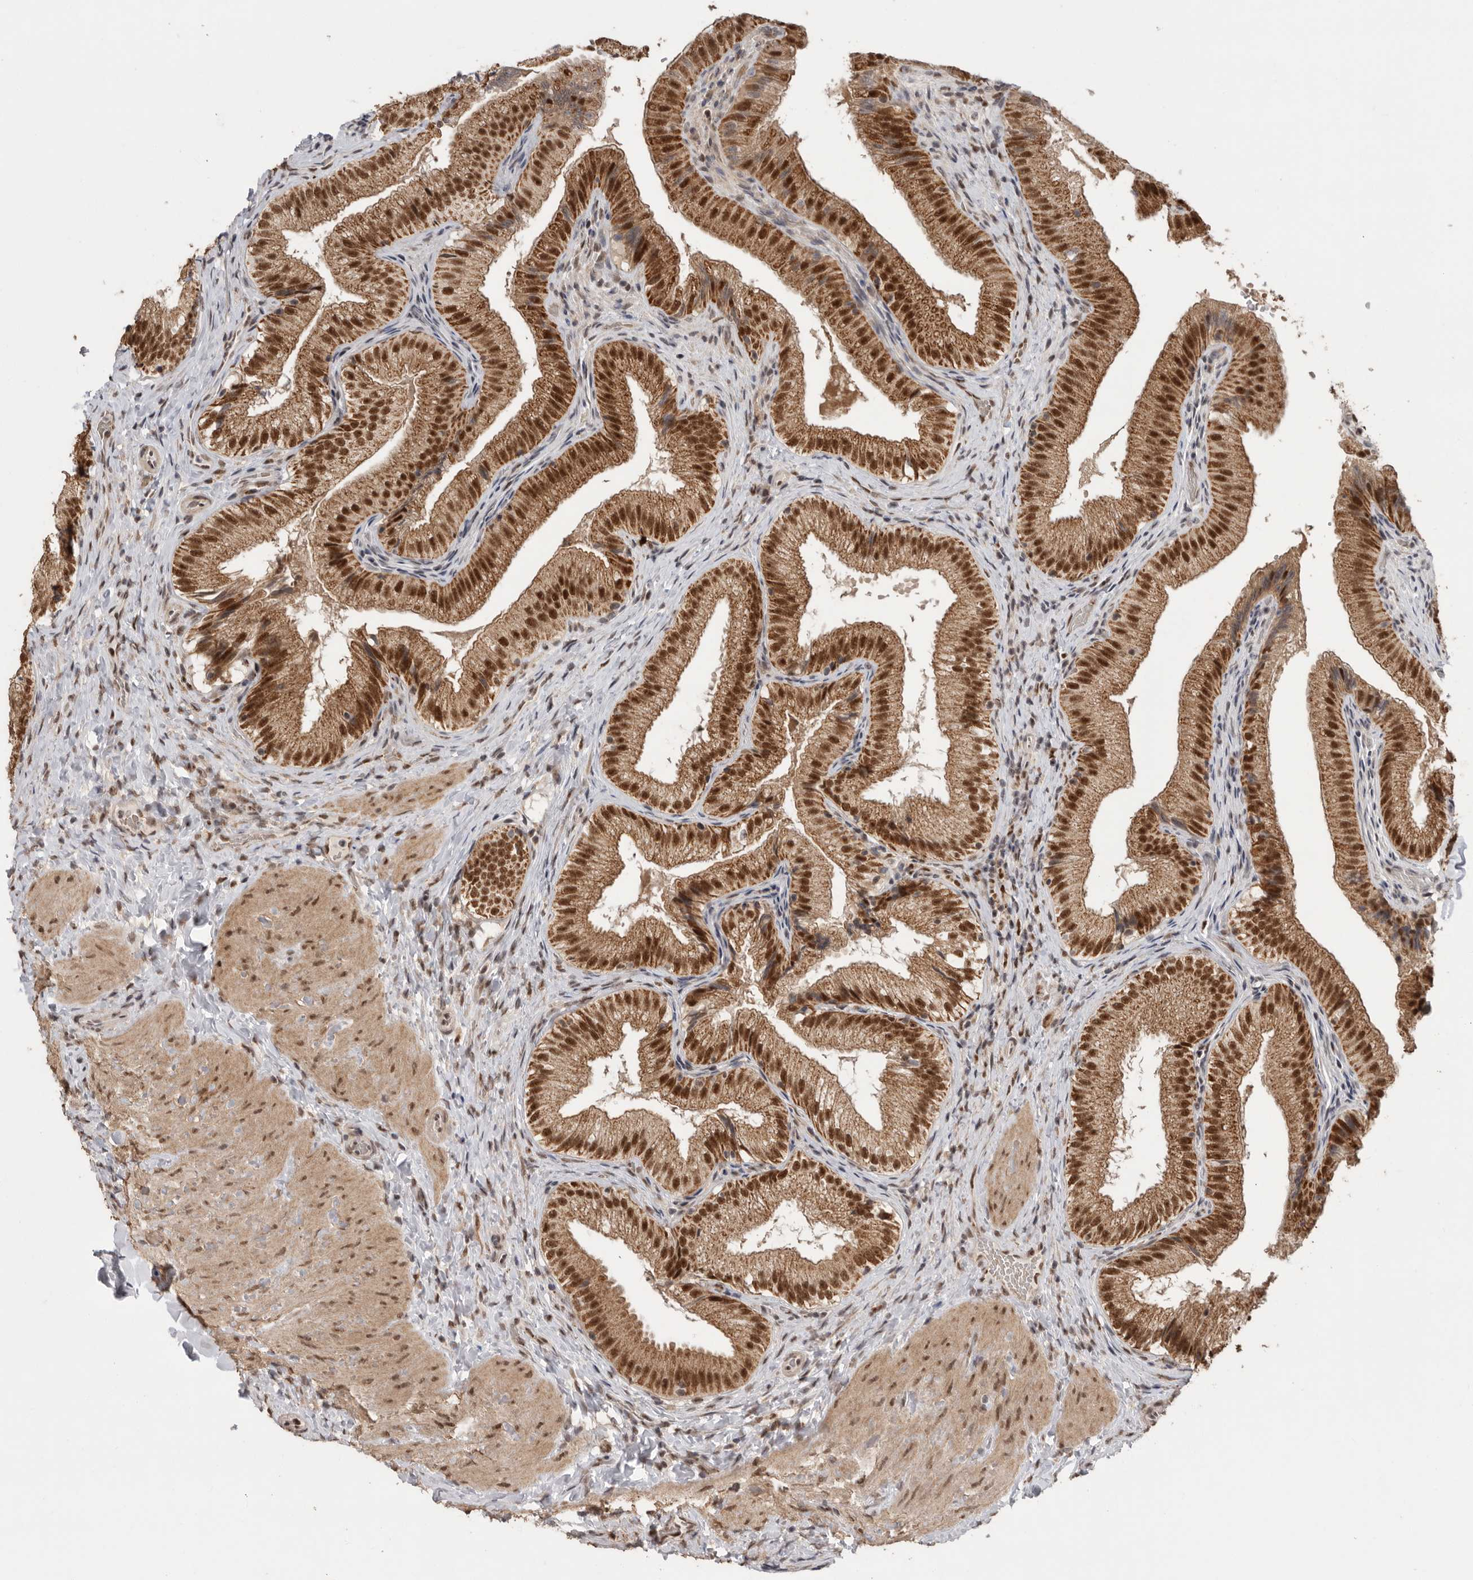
{"staining": {"intensity": "strong", "quantity": ">75%", "location": "cytoplasmic/membranous,nuclear"}, "tissue": "gallbladder", "cell_type": "Glandular cells", "image_type": "normal", "snomed": [{"axis": "morphology", "description": "Normal tissue, NOS"}, {"axis": "topography", "description": "Gallbladder"}], "caption": "Immunohistochemistry photomicrograph of normal gallbladder: gallbladder stained using immunohistochemistry (IHC) demonstrates high levels of strong protein expression localized specifically in the cytoplasmic/membranous,nuclear of glandular cells, appearing as a cytoplasmic/membranous,nuclear brown color.", "gene": "PPP1R10", "patient": {"sex": "female", "age": 30}}